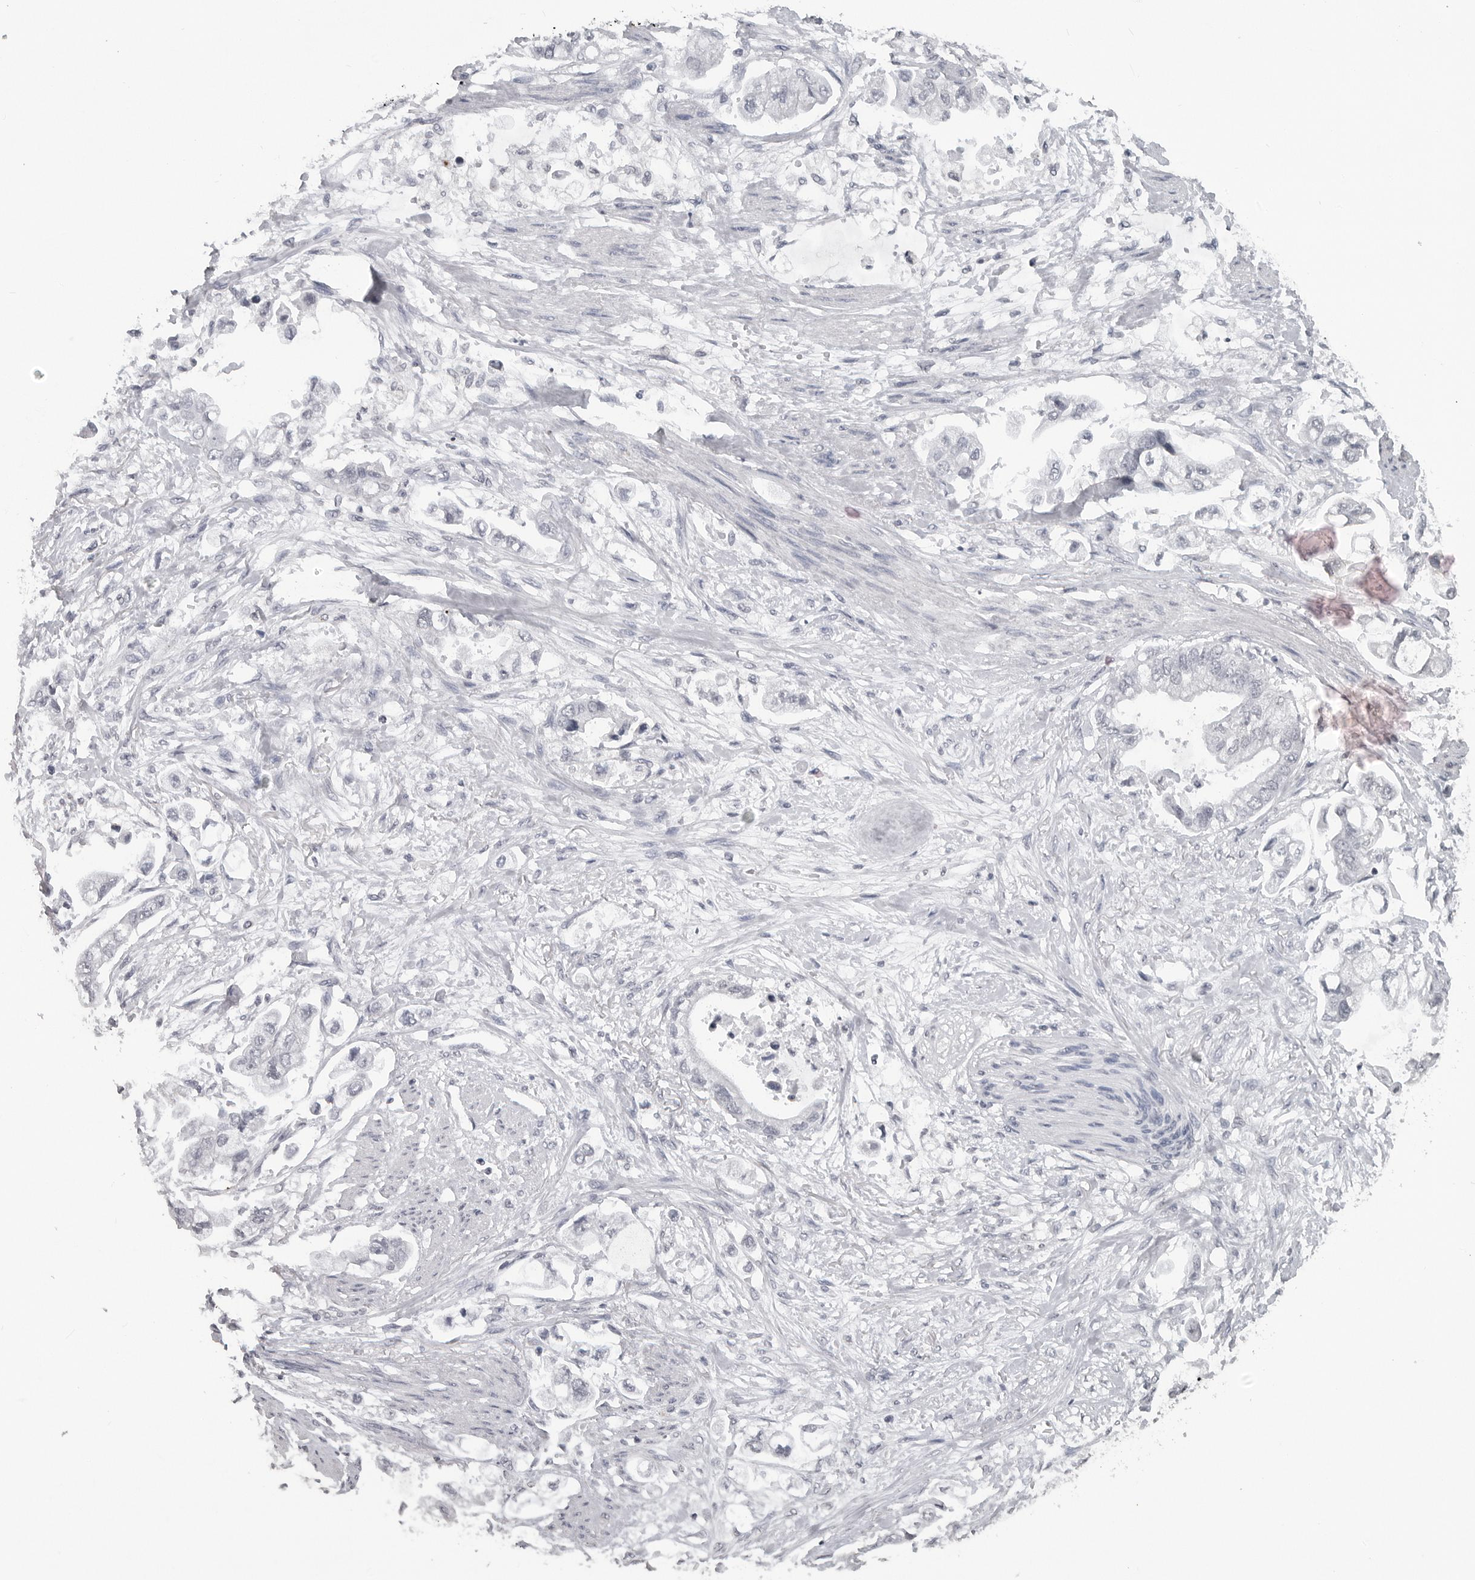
{"staining": {"intensity": "negative", "quantity": "none", "location": "none"}, "tissue": "stomach cancer", "cell_type": "Tumor cells", "image_type": "cancer", "snomed": [{"axis": "morphology", "description": "Adenocarcinoma, NOS"}, {"axis": "topography", "description": "Stomach"}], "caption": "The image displays no staining of tumor cells in adenocarcinoma (stomach).", "gene": "DDX54", "patient": {"sex": "male", "age": 62}}